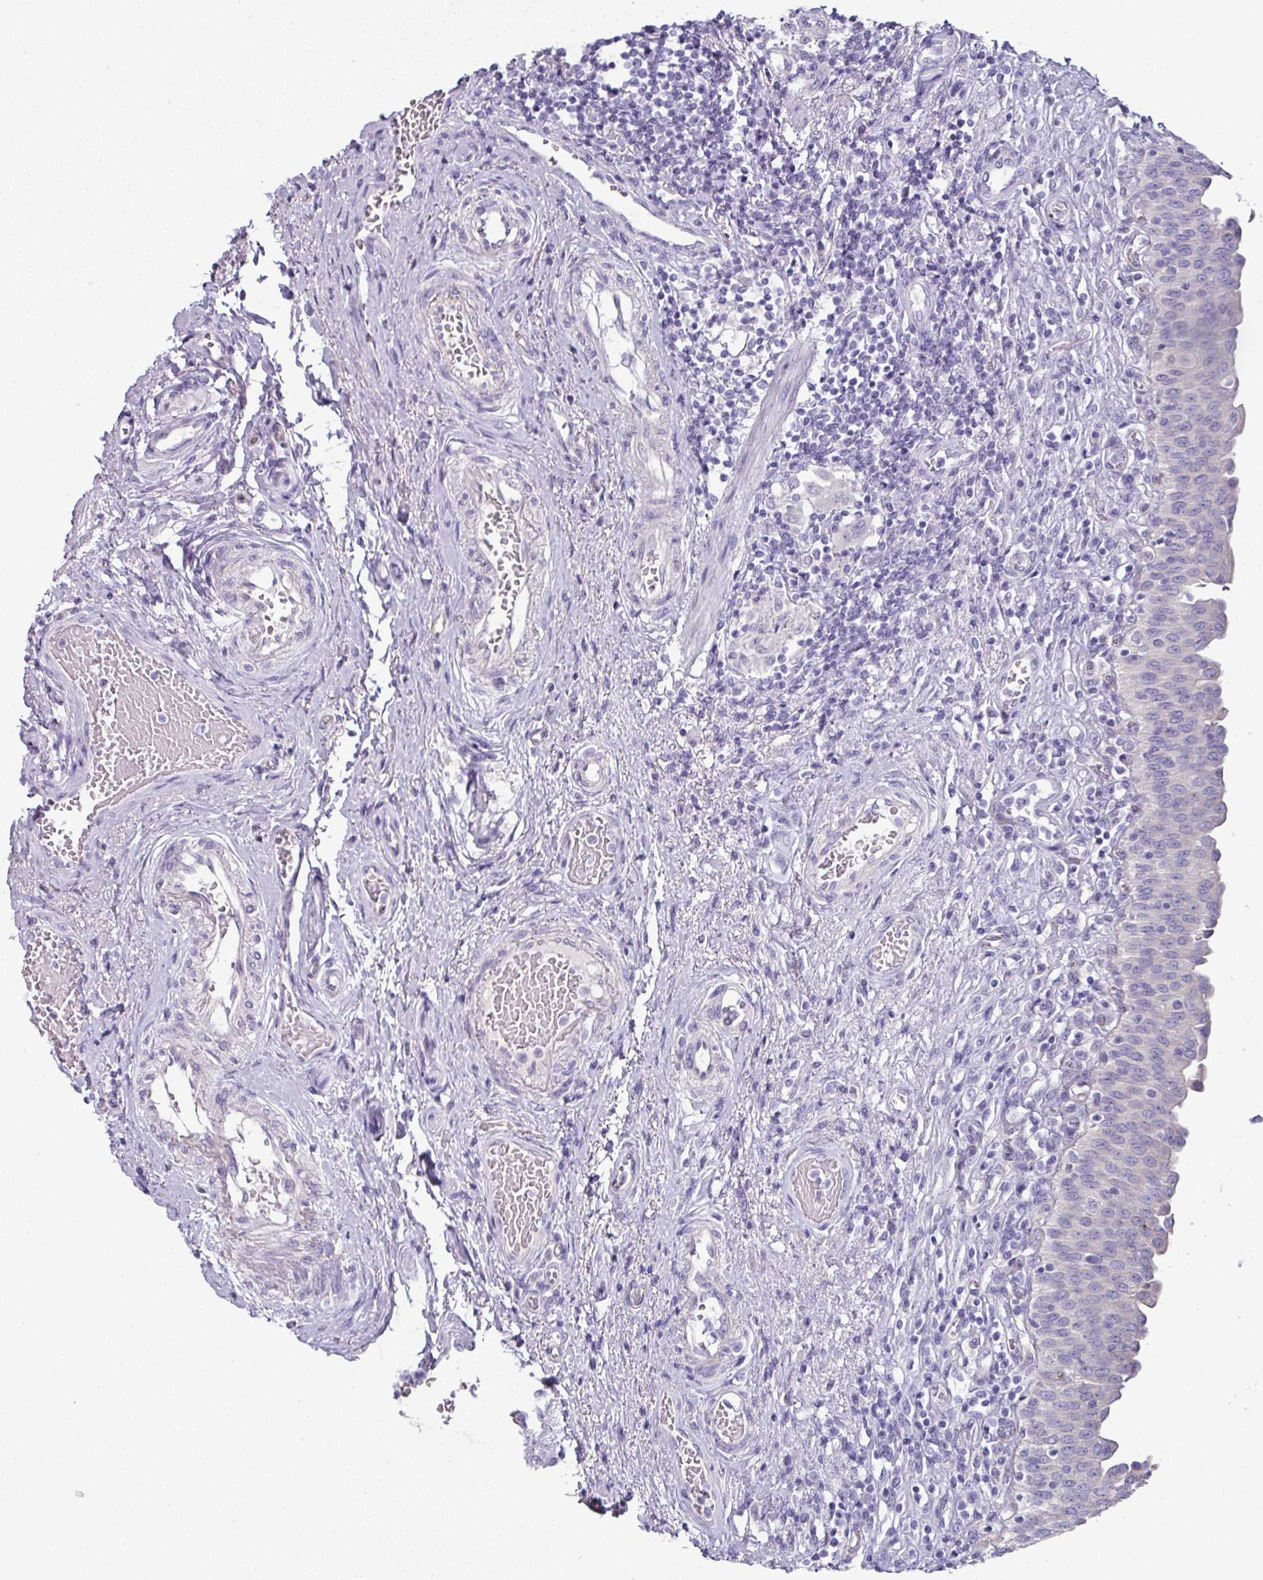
{"staining": {"intensity": "negative", "quantity": "none", "location": "none"}, "tissue": "urinary bladder", "cell_type": "Urothelial cells", "image_type": "normal", "snomed": [{"axis": "morphology", "description": "Normal tissue, NOS"}, {"axis": "topography", "description": "Urinary bladder"}], "caption": "IHC of benign urinary bladder demonstrates no staining in urothelial cells. (DAB (3,3'-diaminobenzidine) immunohistochemistry with hematoxylin counter stain).", "gene": "SLC17A7", "patient": {"sex": "male", "age": 71}}